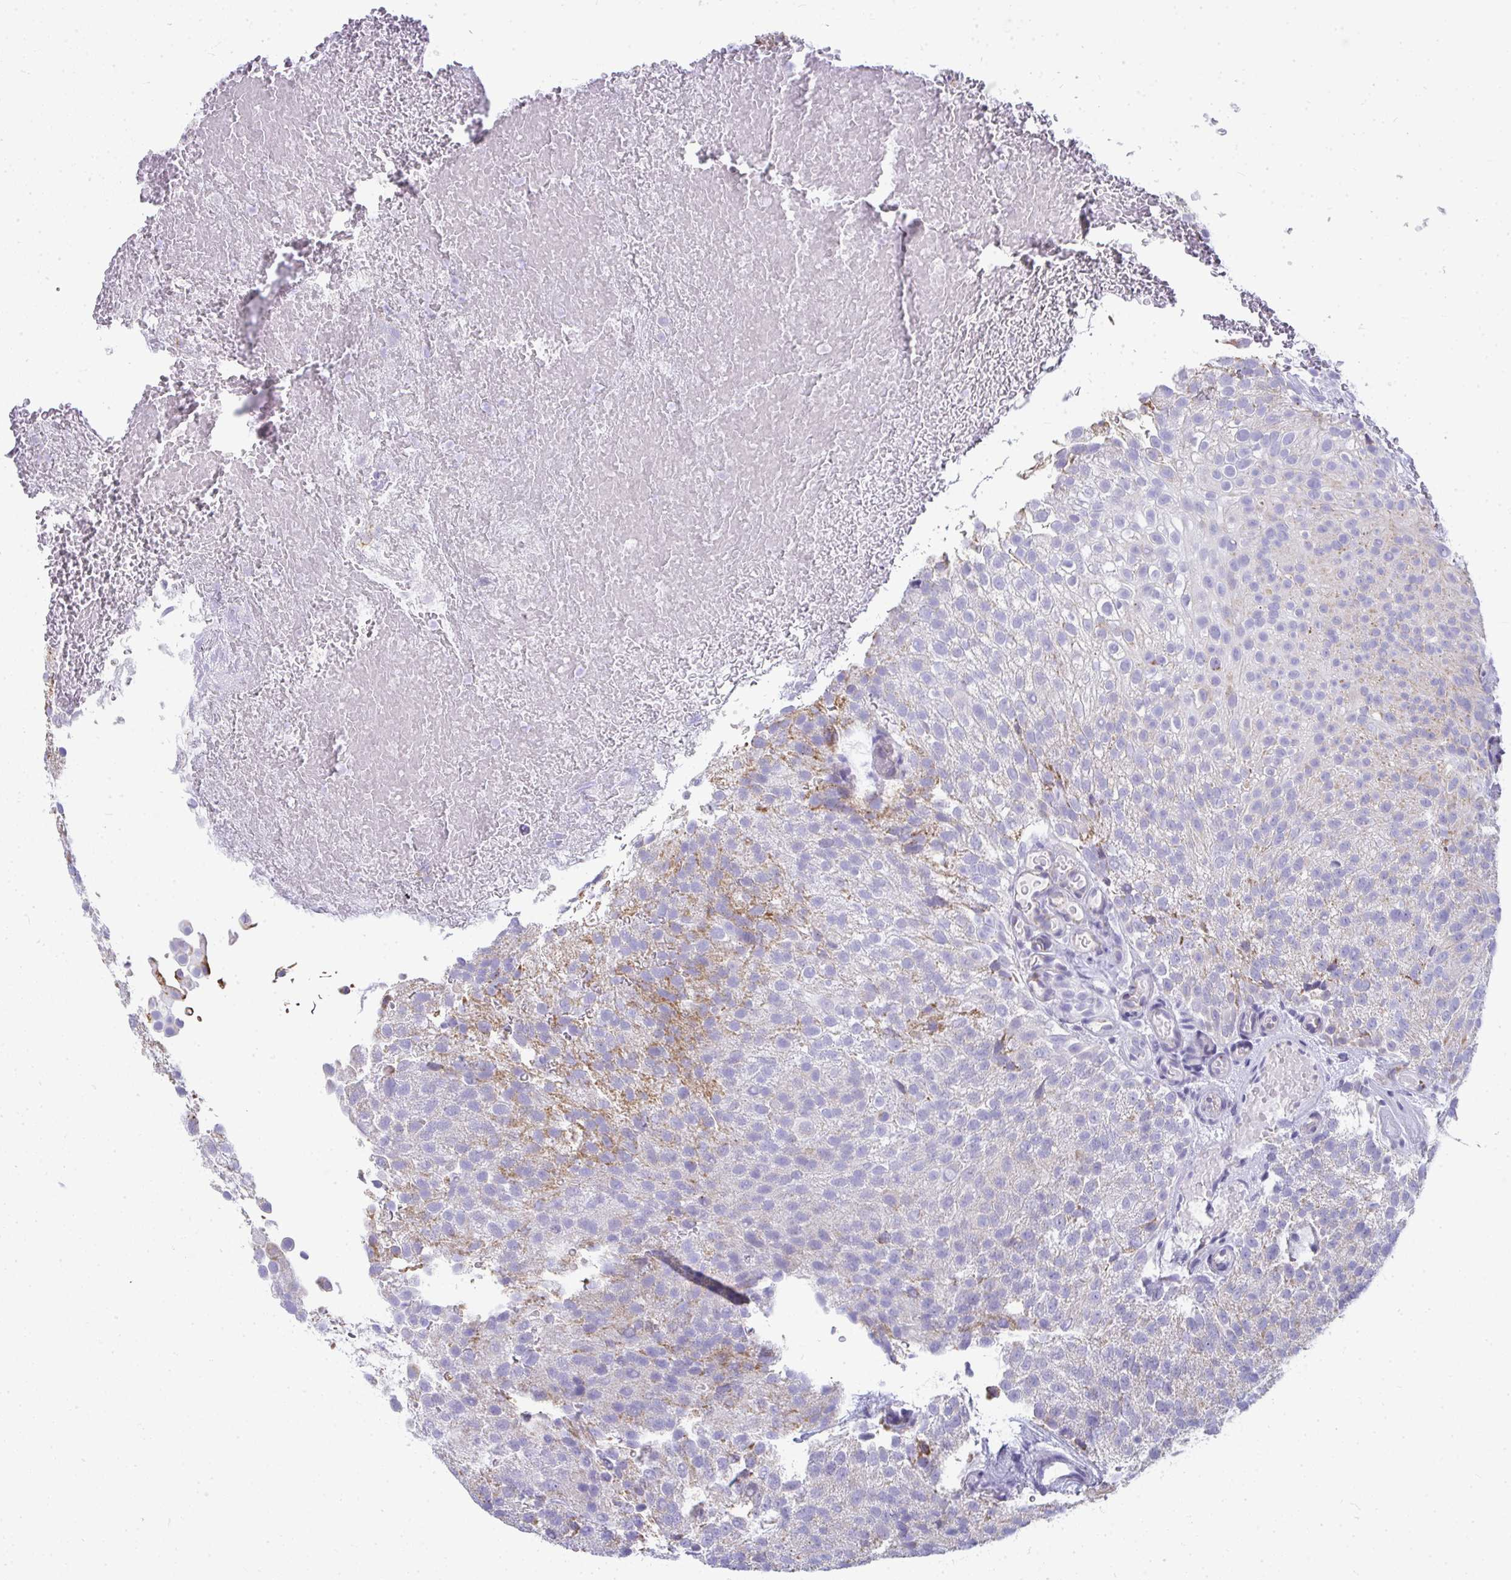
{"staining": {"intensity": "moderate", "quantity": "<25%", "location": "cytoplasmic/membranous"}, "tissue": "urothelial cancer", "cell_type": "Tumor cells", "image_type": "cancer", "snomed": [{"axis": "morphology", "description": "Urothelial carcinoma, Low grade"}, {"axis": "topography", "description": "Urinary bladder"}], "caption": "Human urothelial cancer stained for a protein (brown) shows moderate cytoplasmic/membranous positive expression in approximately <25% of tumor cells.", "gene": "SLC6A1", "patient": {"sex": "male", "age": 78}}